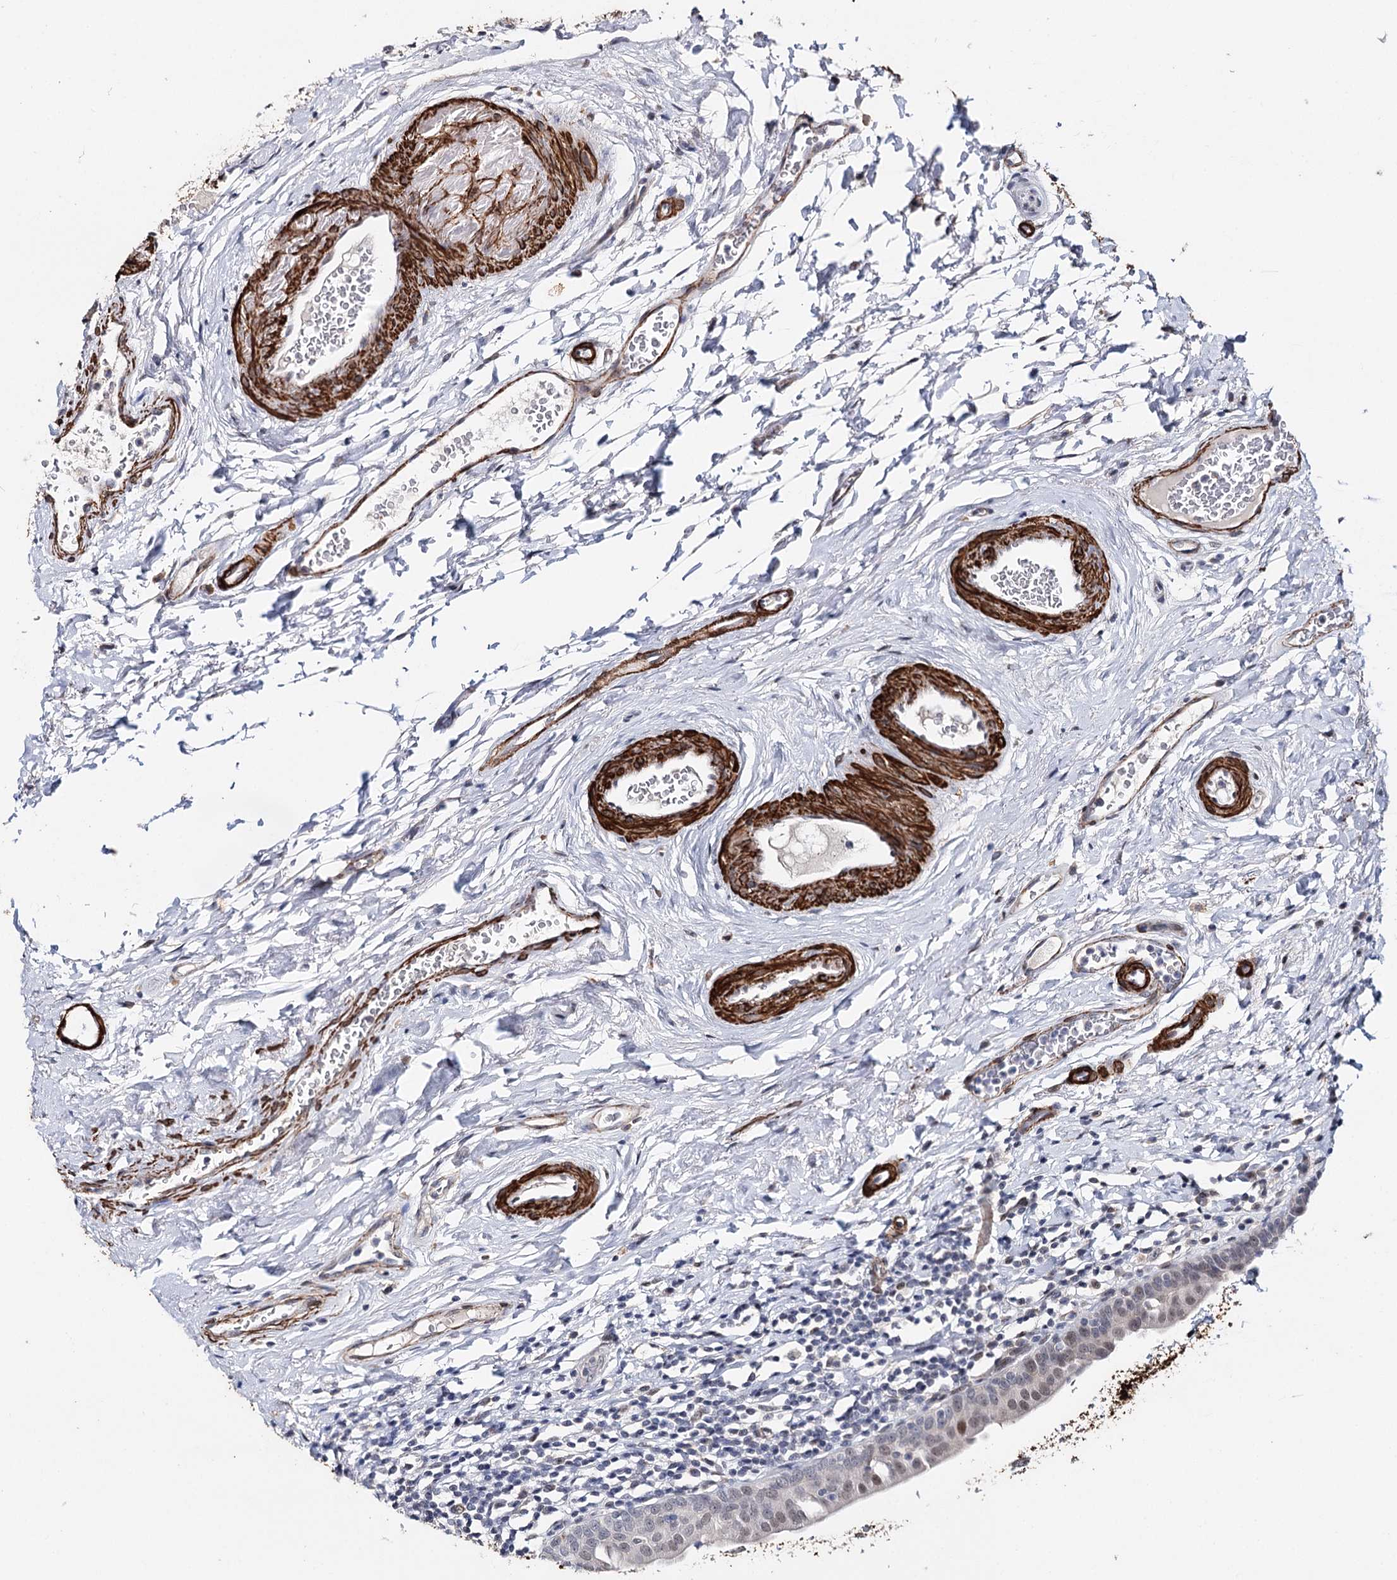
{"staining": {"intensity": "weak", "quantity": "25%-75%", "location": "nuclear"}, "tissue": "urinary bladder", "cell_type": "Urothelial cells", "image_type": "normal", "snomed": [{"axis": "morphology", "description": "Normal tissue, NOS"}, {"axis": "topography", "description": "Urinary bladder"}], "caption": "A high-resolution histopathology image shows immunohistochemistry (IHC) staining of normal urinary bladder, which exhibits weak nuclear staining in about 25%-75% of urothelial cells. The staining was performed using DAB (3,3'-diaminobenzidine), with brown indicating positive protein expression. Nuclei are stained blue with hematoxylin.", "gene": "CFAP46", "patient": {"sex": "male", "age": 83}}